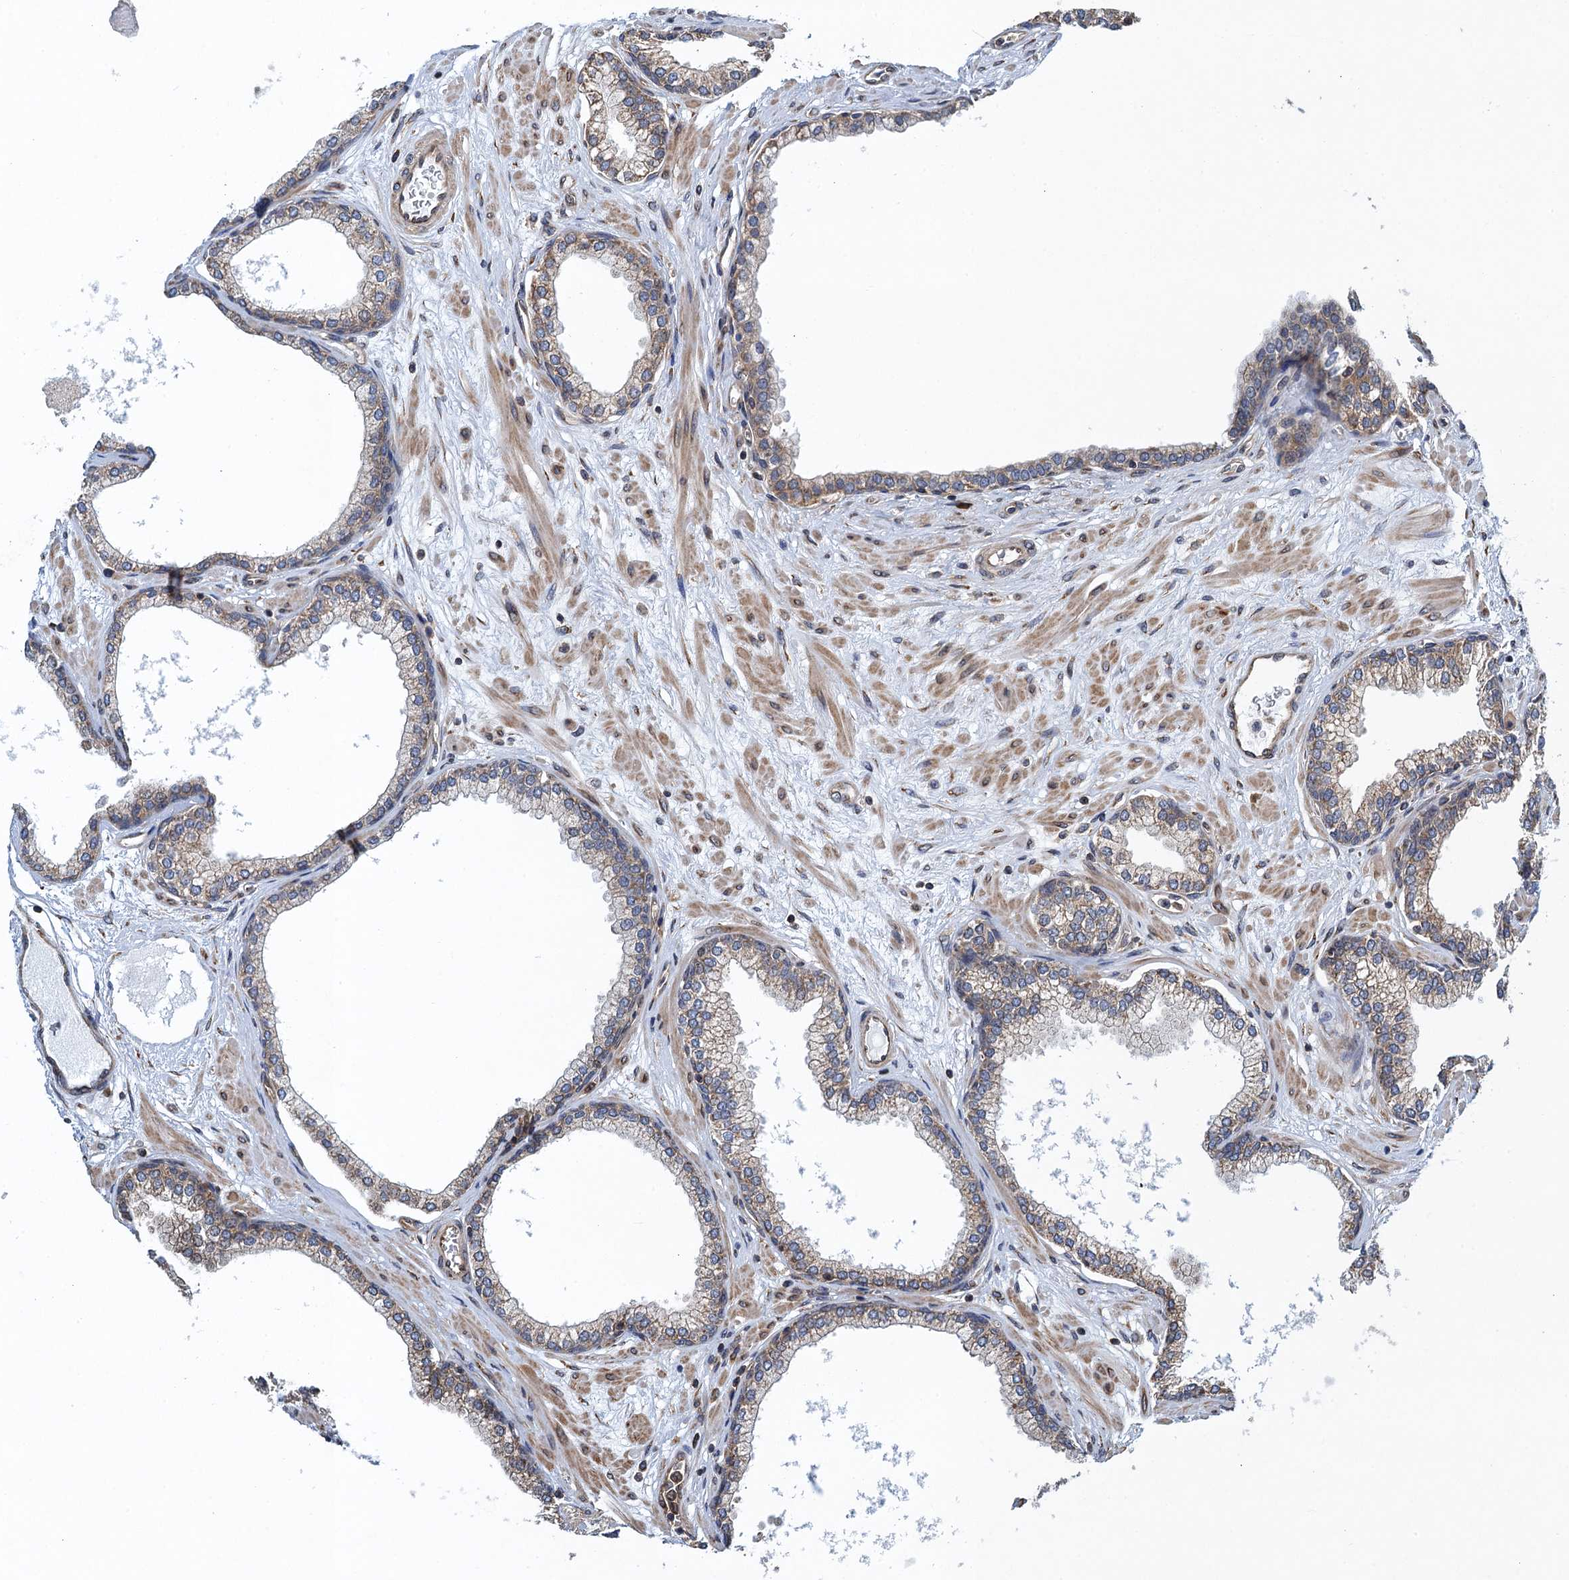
{"staining": {"intensity": "moderate", "quantity": "25%-75%", "location": "cytoplasmic/membranous"}, "tissue": "prostate", "cell_type": "Glandular cells", "image_type": "normal", "snomed": [{"axis": "morphology", "description": "Normal tissue, NOS"}, {"axis": "morphology", "description": "Urothelial carcinoma, Low grade"}, {"axis": "topography", "description": "Urinary bladder"}, {"axis": "topography", "description": "Prostate"}], "caption": "Immunohistochemistry photomicrograph of unremarkable human prostate stained for a protein (brown), which demonstrates medium levels of moderate cytoplasmic/membranous staining in approximately 25%-75% of glandular cells.", "gene": "MDM1", "patient": {"sex": "male", "age": 60}}